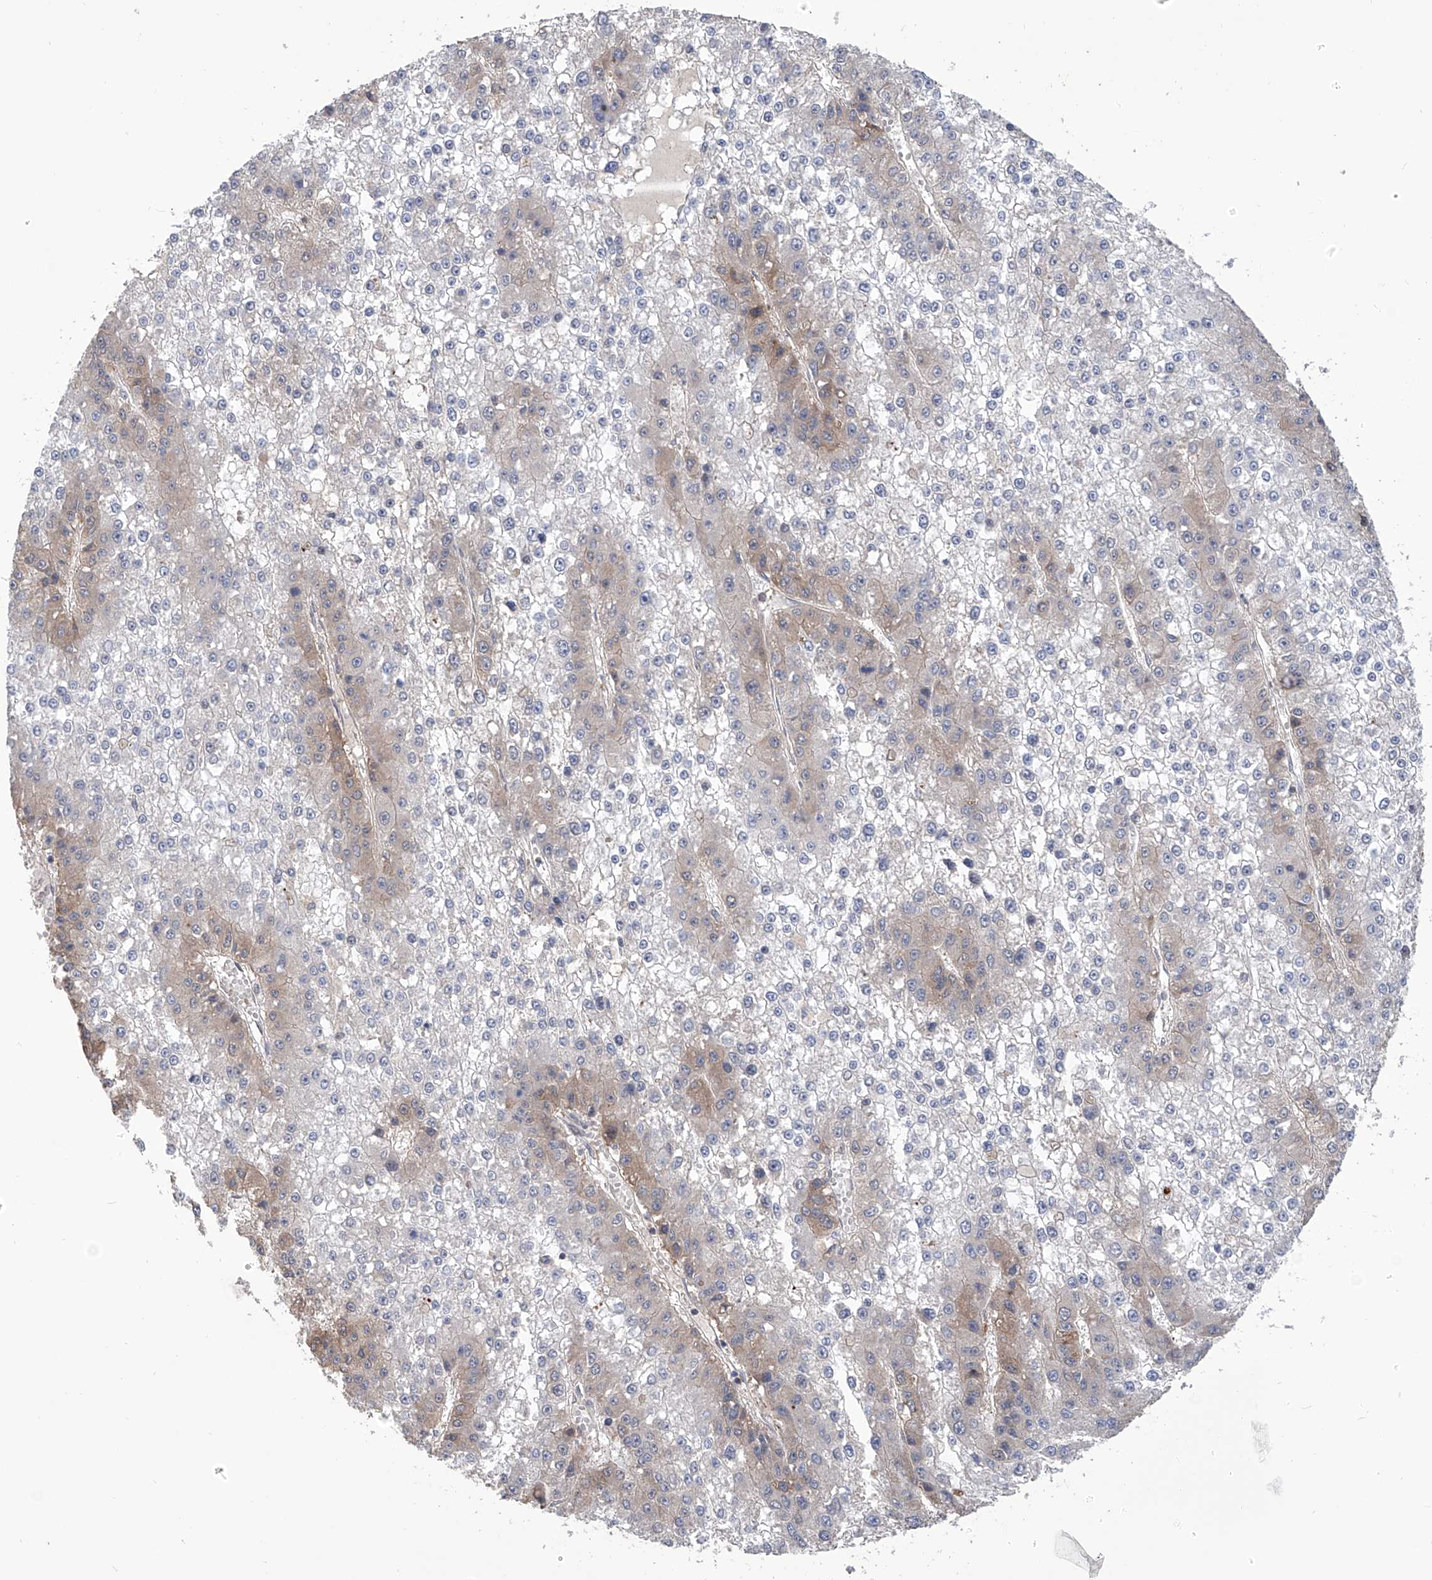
{"staining": {"intensity": "weak", "quantity": "25%-75%", "location": "cytoplasmic/membranous"}, "tissue": "liver cancer", "cell_type": "Tumor cells", "image_type": "cancer", "snomed": [{"axis": "morphology", "description": "Carcinoma, Hepatocellular, NOS"}, {"axis": "topography", "description": "Liver"}], "caption": "This histopathology image displays IHC staining of human liver cancer (hepatocellular carcinoma), with low weak cytoplasmic/membranous expression in about 25%-75% of tumor cells.", "gene": "NUDT17", "patient": {"sex": "female", "age": 73}}